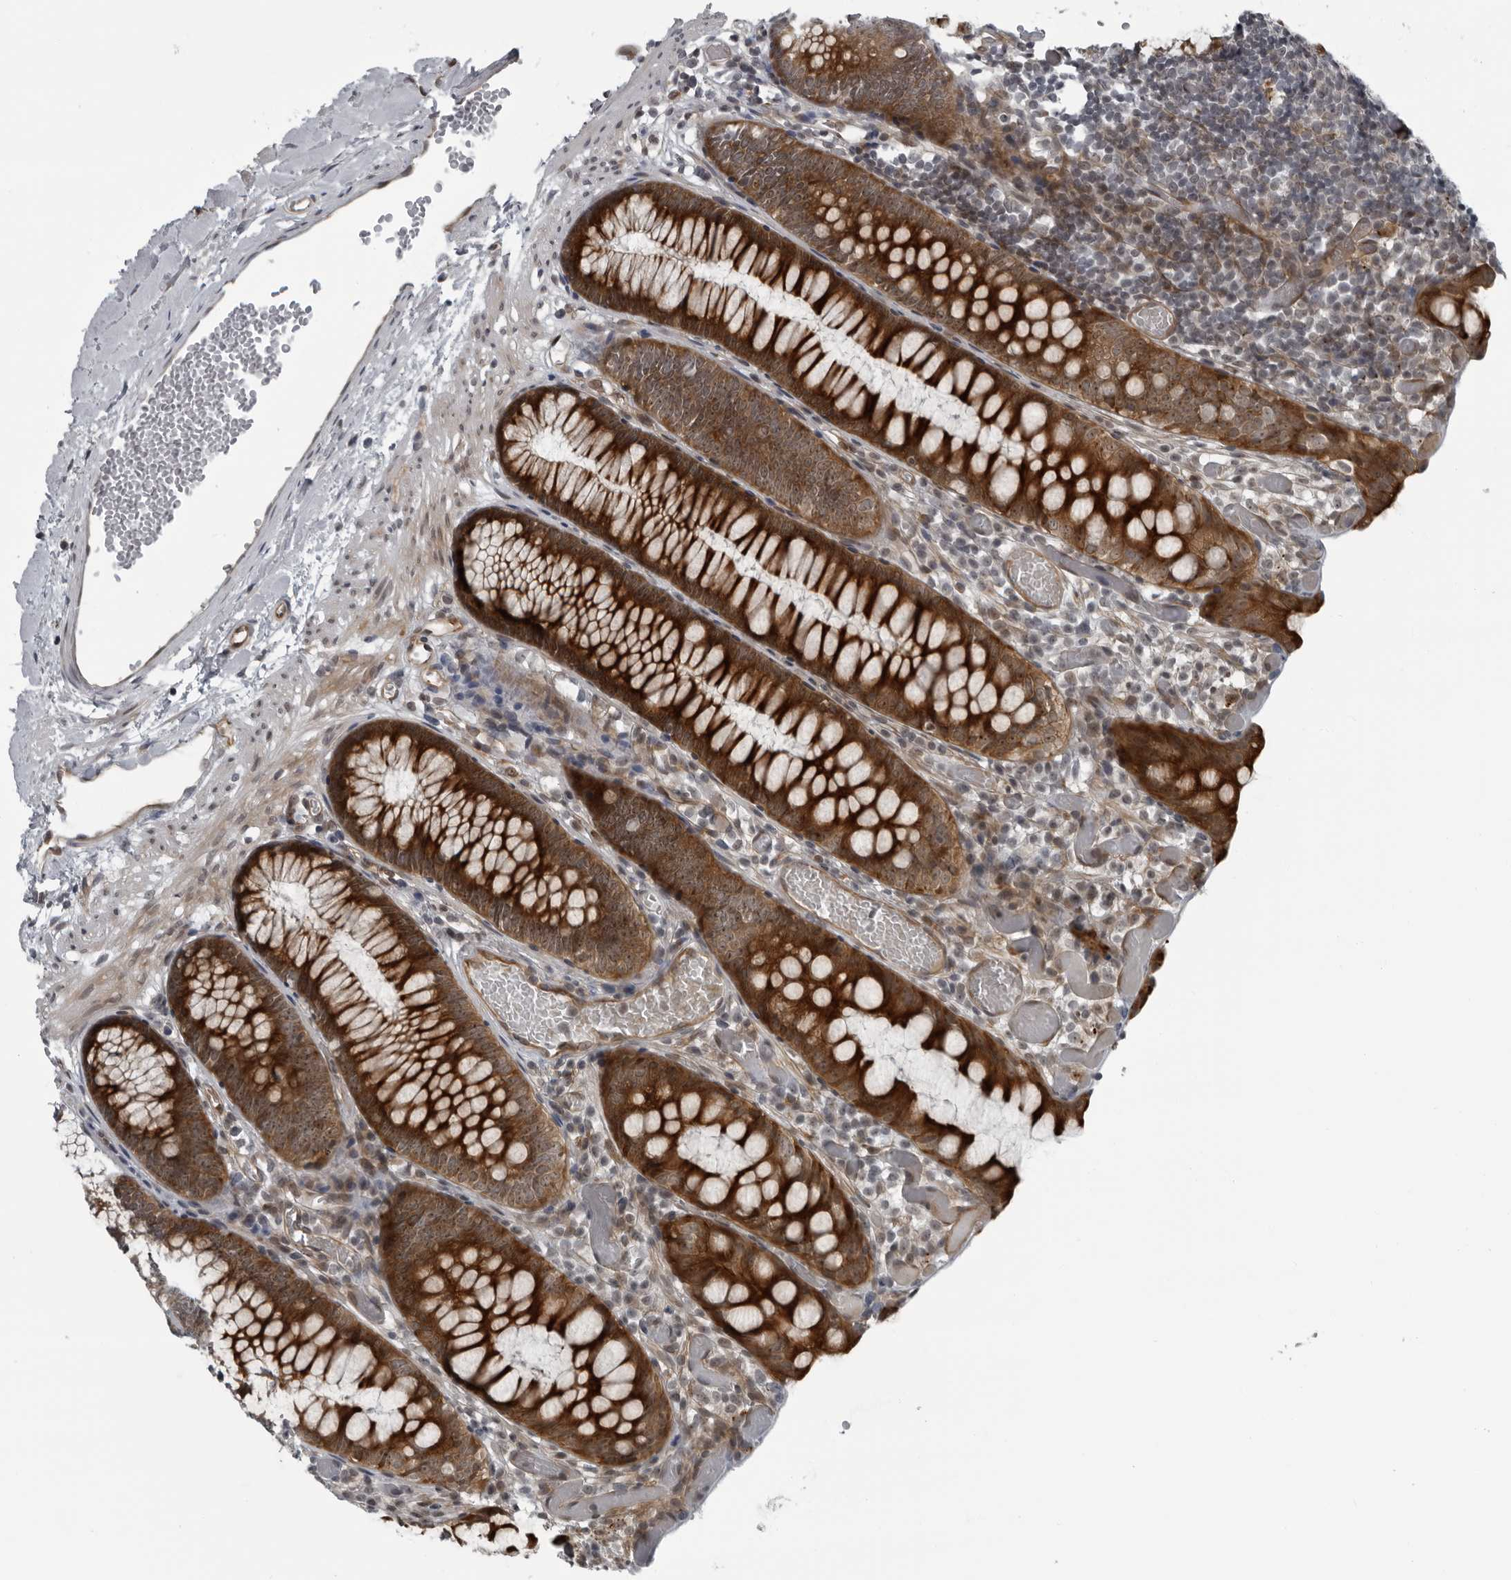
{"staining": {"intensity": "moderate", "quantity": "25%-75%", "location": "cytoplasmic/membranous"}, "tissue": "colon", "cell_type": "Endothelial cells", "image_type": "normal", "snomed": [{"axis": "morphology", "description": "Normal tissue, NOS"}, {"axis": "topography", "description": "Colon"}], "caption": "Benign colon exhibits moderate cytoplasmic/membranous staining in about 25%-75% of endothelial cells.", "gene": "FAM102B", "patient": {"sex": "male", "age": 14}}